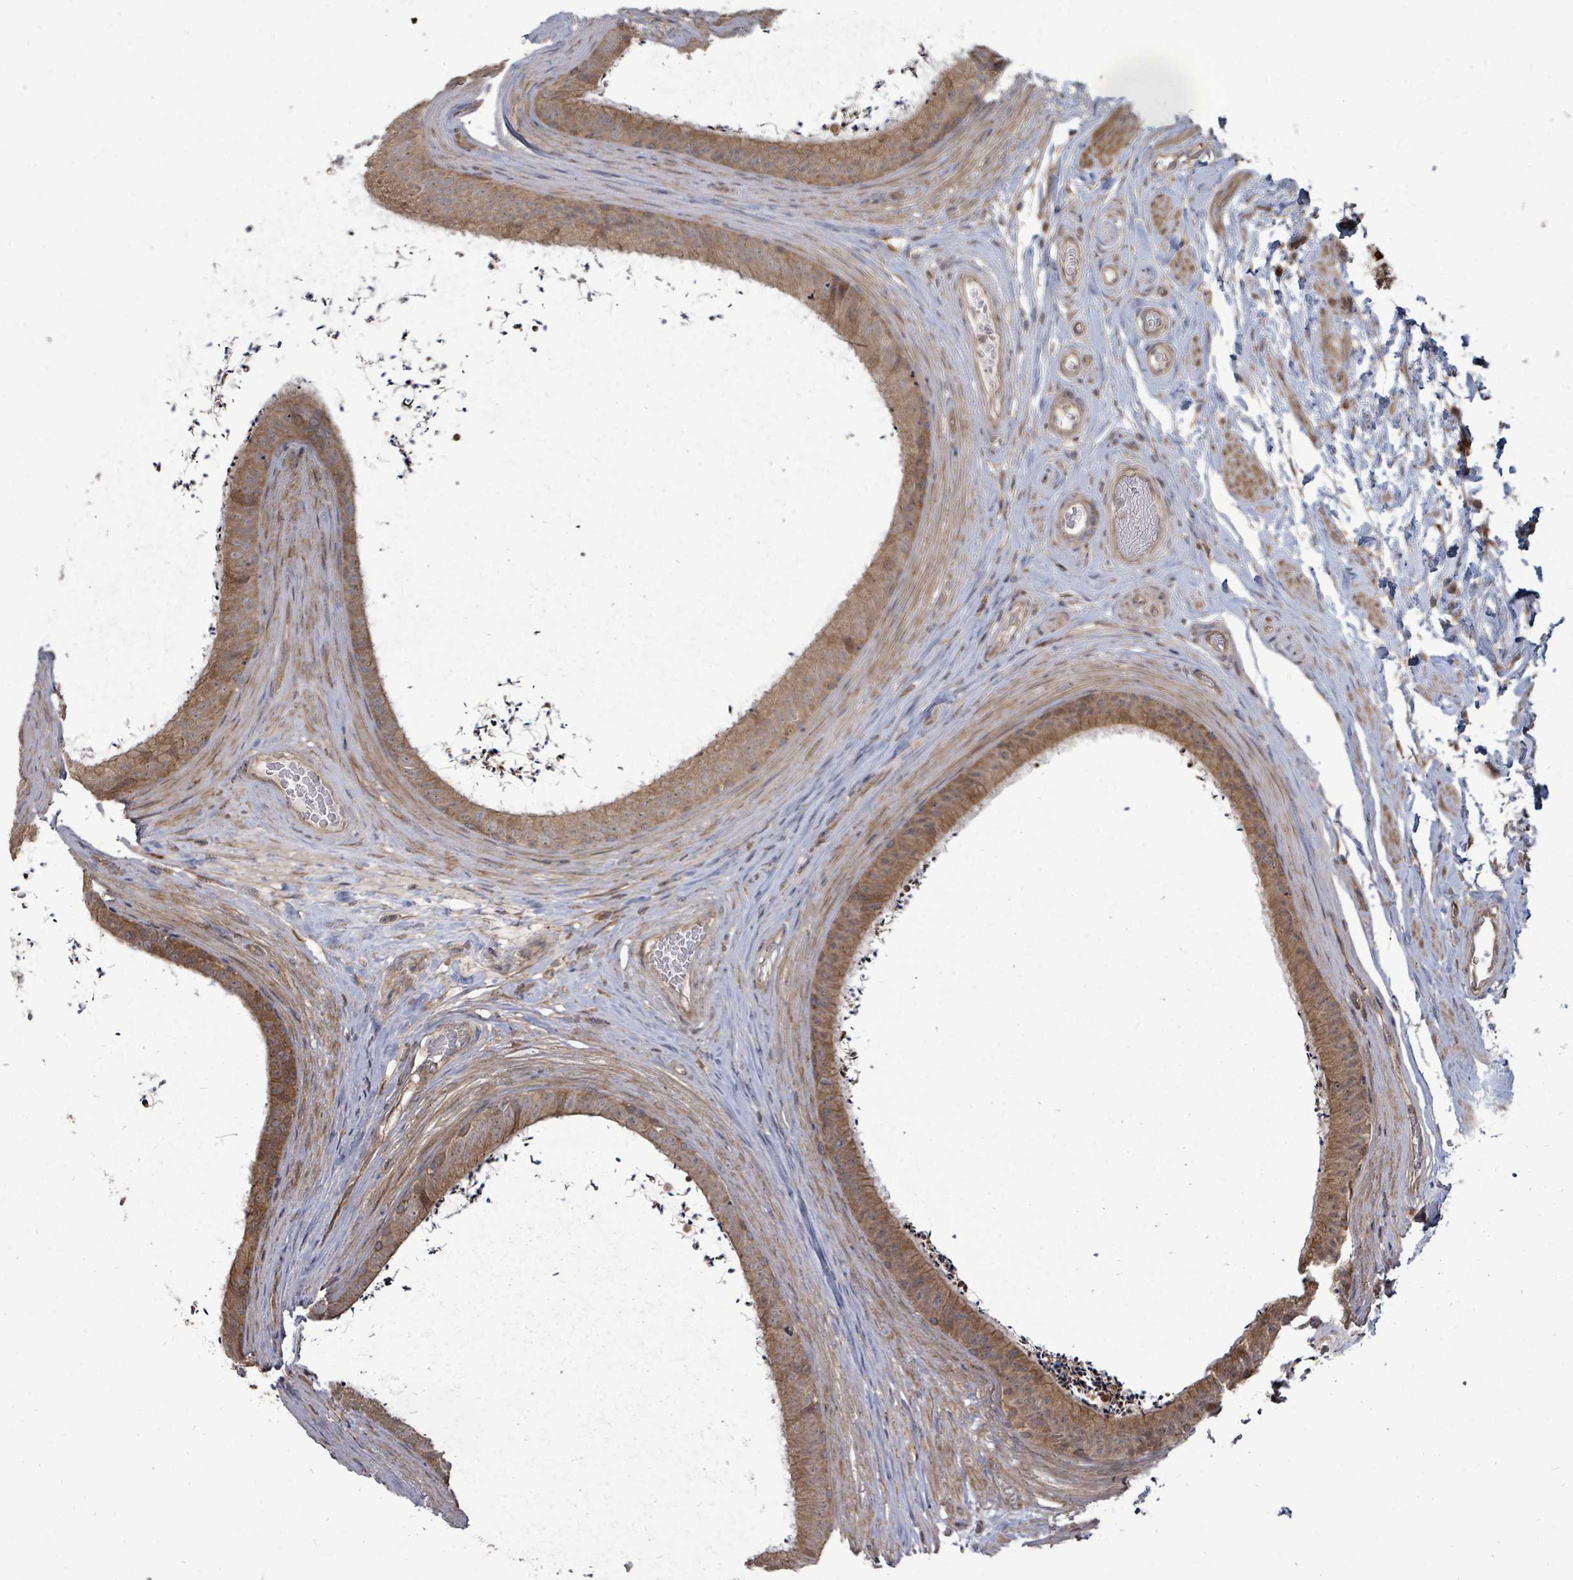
{"staining": {"intensity": "moderate", "quantity": ">75%", "location": "cytoplasmic/membranous"}, "tissue": "epididymis", "cell_type": "Glandular cells", "image_type": "normal", "snomed": [{"axis": "morphology", "description": "Normal tissue, NOS"}, {"axis": "topography", "description": "Testis"}, {"axis": "topography", "description": "Epididymis"}], "caption": "About >75% of glandular cells in unremarkable epididymis show moderate cytoplasmic/membranous protein expression as visualized by brown immunohistochemical staining.", "gene": "EIF3CL", "patient": {"sex": "male", "age": 41}}